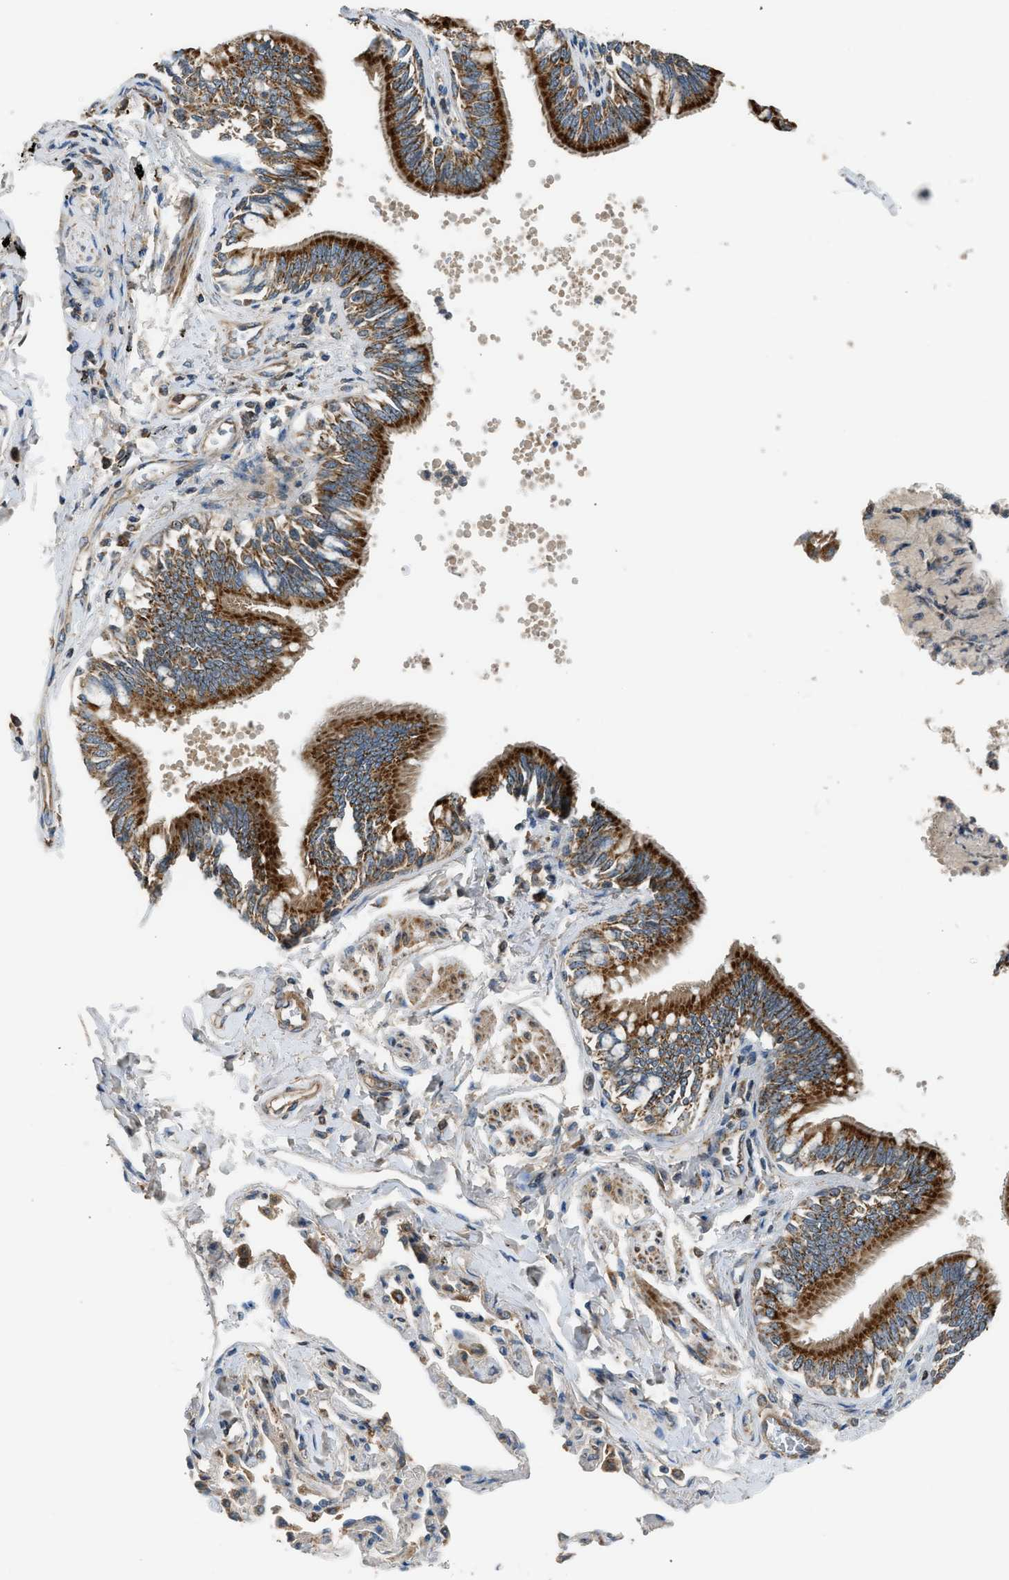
{"staining": {"intensity": "strong", "quantity": ">75%", "location": "cytoplasmic/membranous"}, "tissue": "bronchus", "cell_type": "Respiratory epithelial cells", "image_type": "normal", "snomed": [{"axis": "morphology", "description": "Normal tissue, NOS"}, {"axis": "topography", "description": "Lung"}], "caption": "Immunohistochemical staining of unremarkable bronchus displays strong cytoplasmic/membranous protein positivity in about >75% of respiratory epithelial cells. Immunohistochemistry (ihc) stains the protein in brown and the nuclei are stained blue.", "gene": "STARD3", "patient": {"sex": "male", "age": 64}}